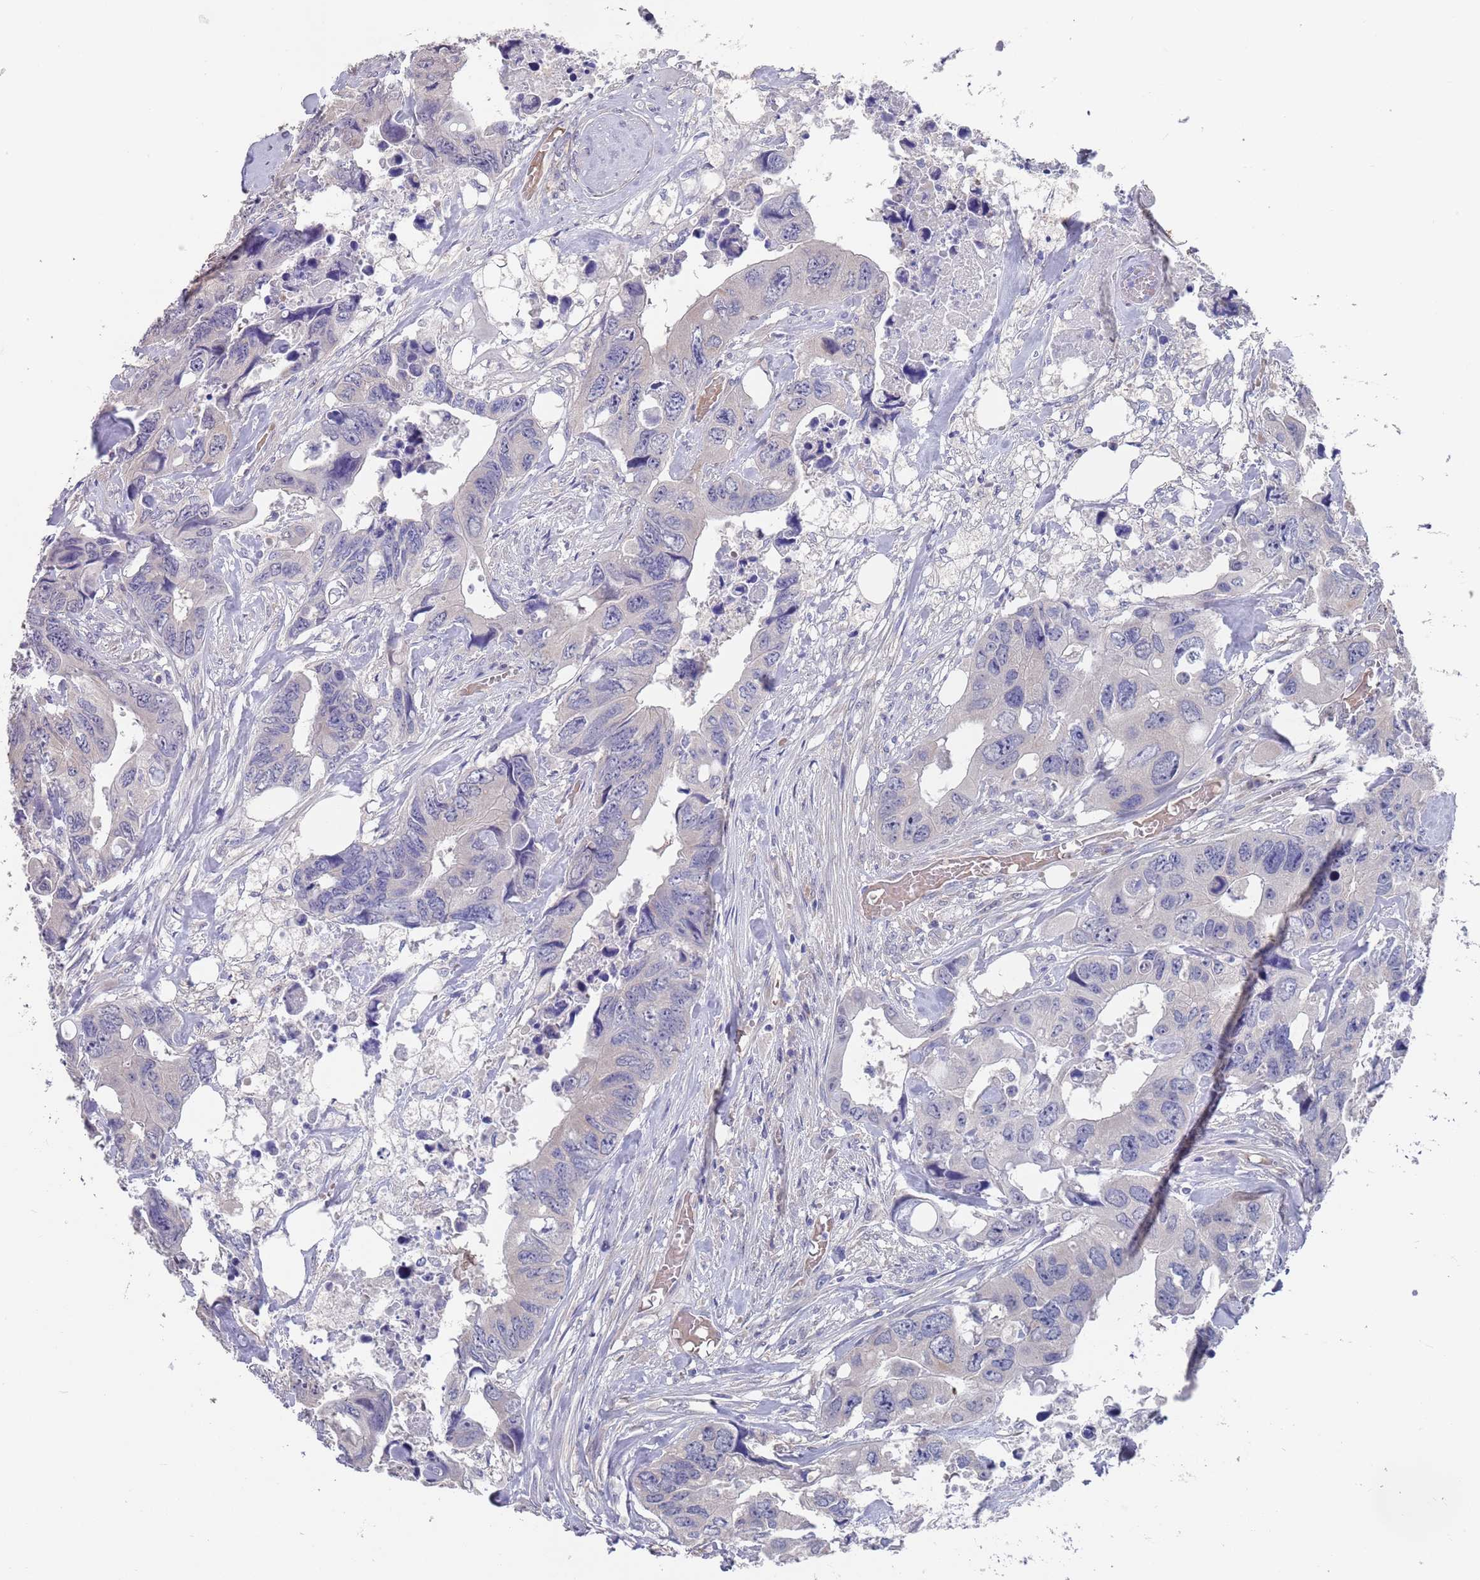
{"staining": {"intensity": "negative", "quantity": "none", "location": "none"}, "tissue": "colorectal cancer", "cell_type": "Tumor cells", "image_type": "cancer", "snomed": [{"axis": "morphology", "description": "Adenocarcinoma, NOS"}, {"axis": "topography", "description": "Rectum"}], "caption": "DAB (3,3'-diaminobenzidine) immunohistochemical staining of colorectal cancer exhibits no significant expression in tumor cells. (DAB IHC with hematoxylin counter stain).", "gene": "ANK2", "patient": {"sex": "male", "age": 57}}